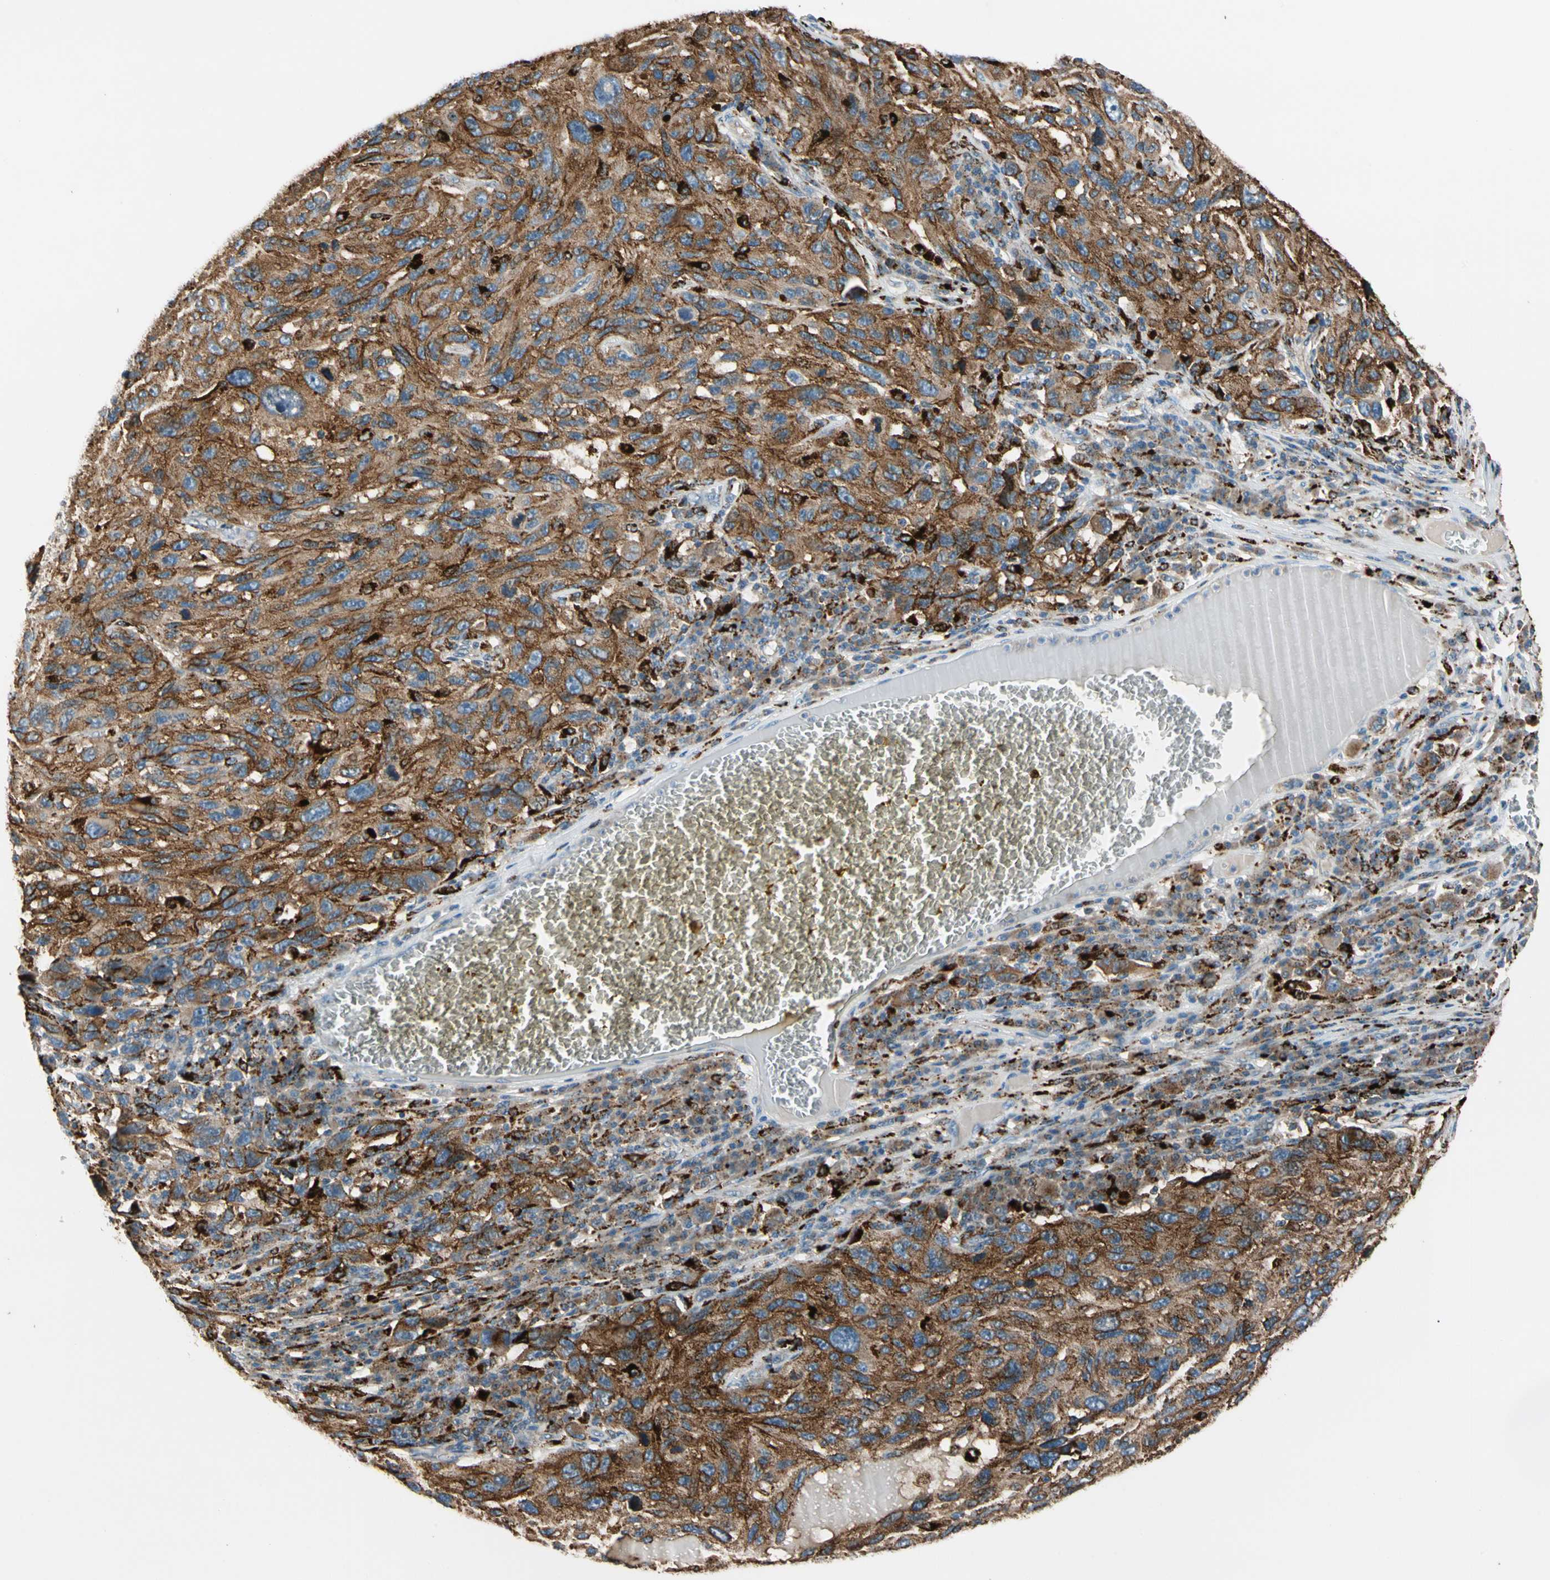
{"staining": {"intensity": "strong", "quantity": ">75%", "location": "cytoplasmic/membranous"}, "tissue": "melanoma", "cell_type": "Tumor cells", "image_type": "cancer", "snomed": [{"axis": "morphology", "description": "Malignant melanoma, NOS"}, {"axis": "topography", "description": "Skin"}], "caption": "The photomicrograph displays staining of melanoma, revealing strong cytoplasmic/membranous protein expression (brown color) within tumor cells.", "gene": "GM2A", "patient": {"sex": "male", "age": 53}}